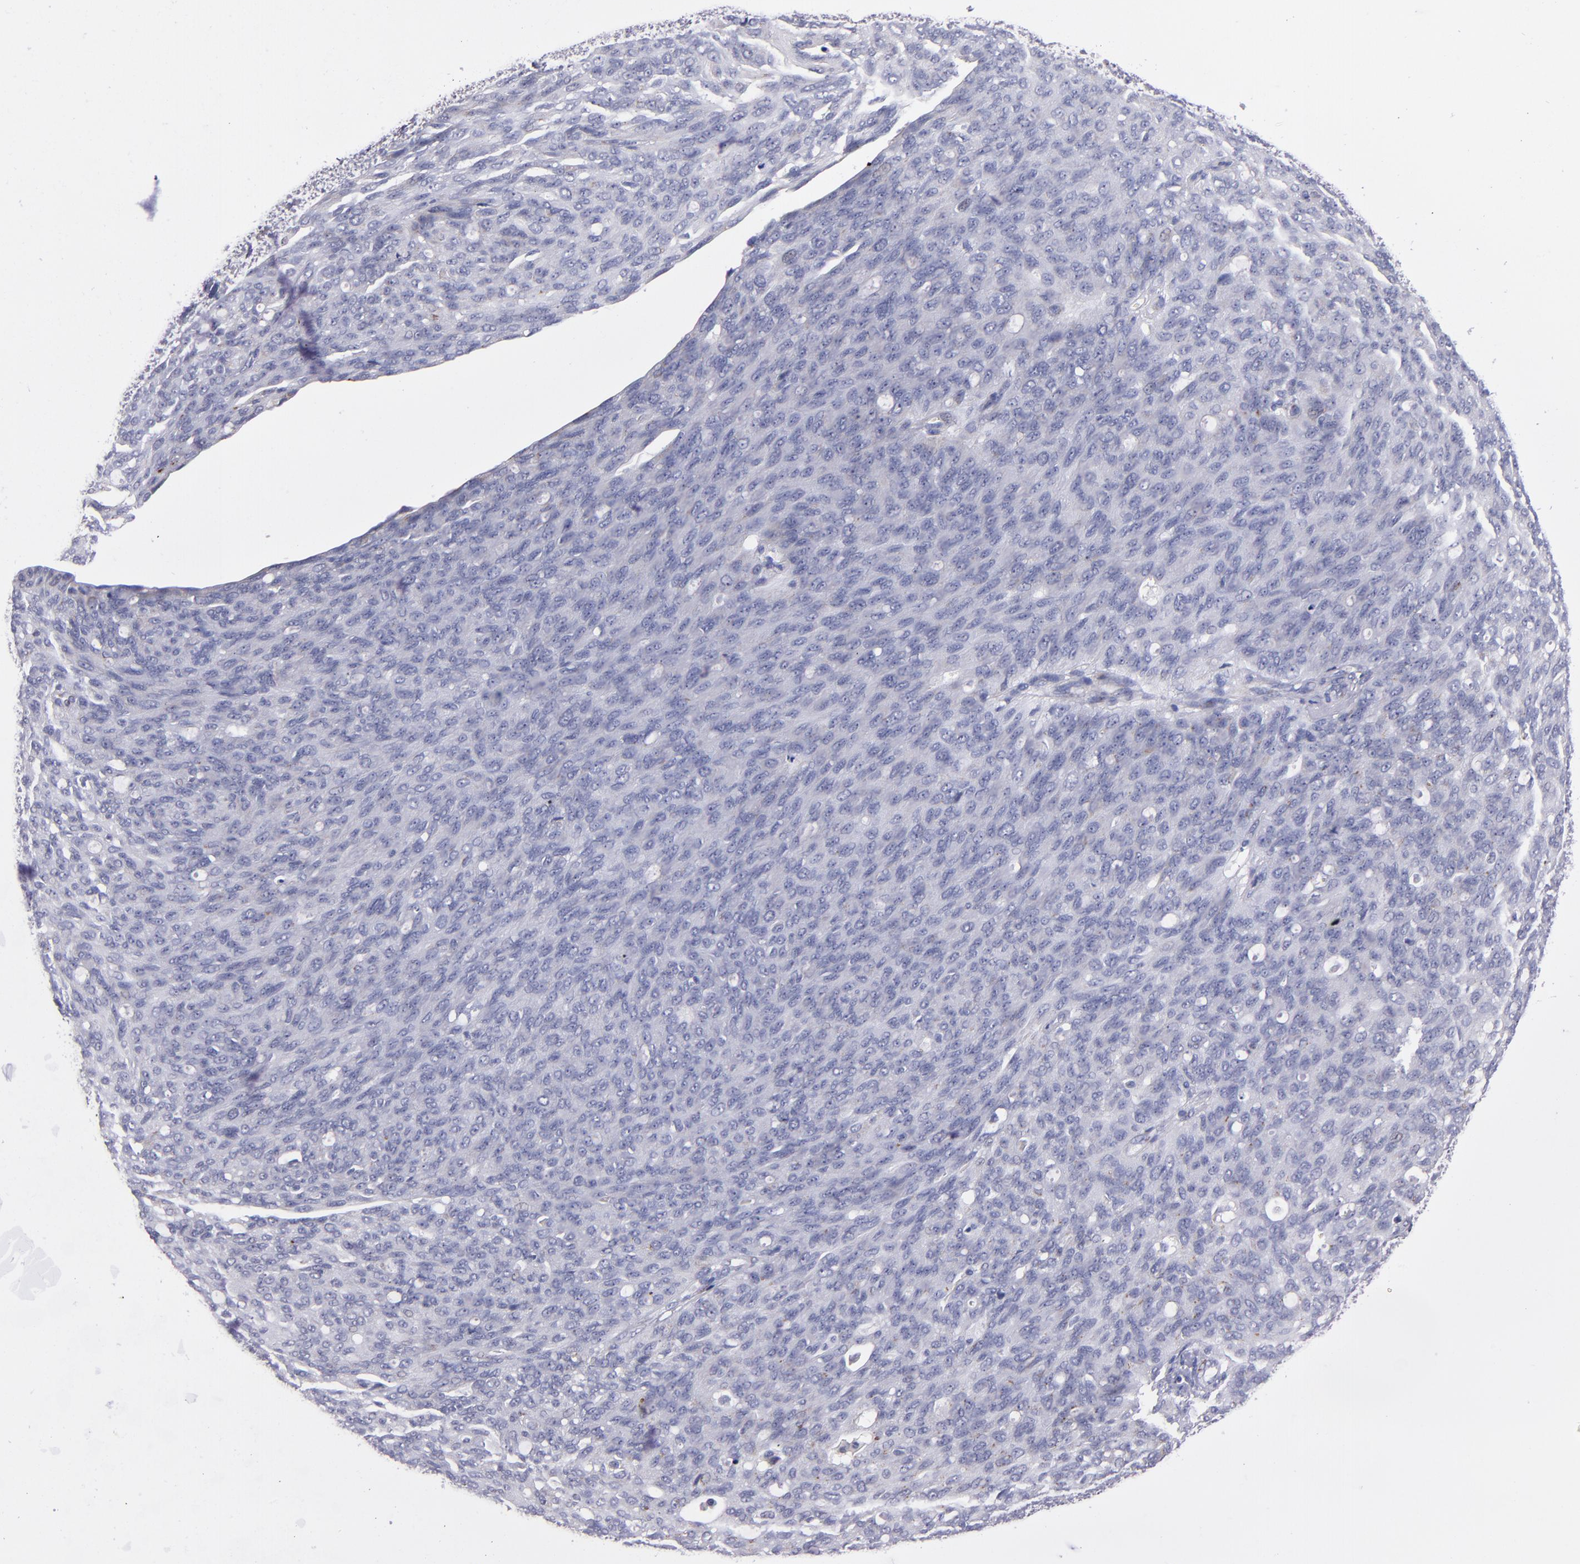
{"staining": {"intensity": "moderate", "quantity": "<25%", "location": "cytoplasmic/membranous"}, "tissue": "ovarian cancer", "cell_type": "Tumor cells", "image_type": "cancer", "snomed": [{"axis": "morphology", "description": "Carcinoma, endometroid"}, {"axis": "topography", "description": "Ovary"}], "caption": "A brown stain shows moderate cytoplasmic/membranous staining of a protein in human endometroid carcinoma (ovarian) tumor cells.", "gene": "RAB41", "patient": {"sex": "female", "age": 60}}